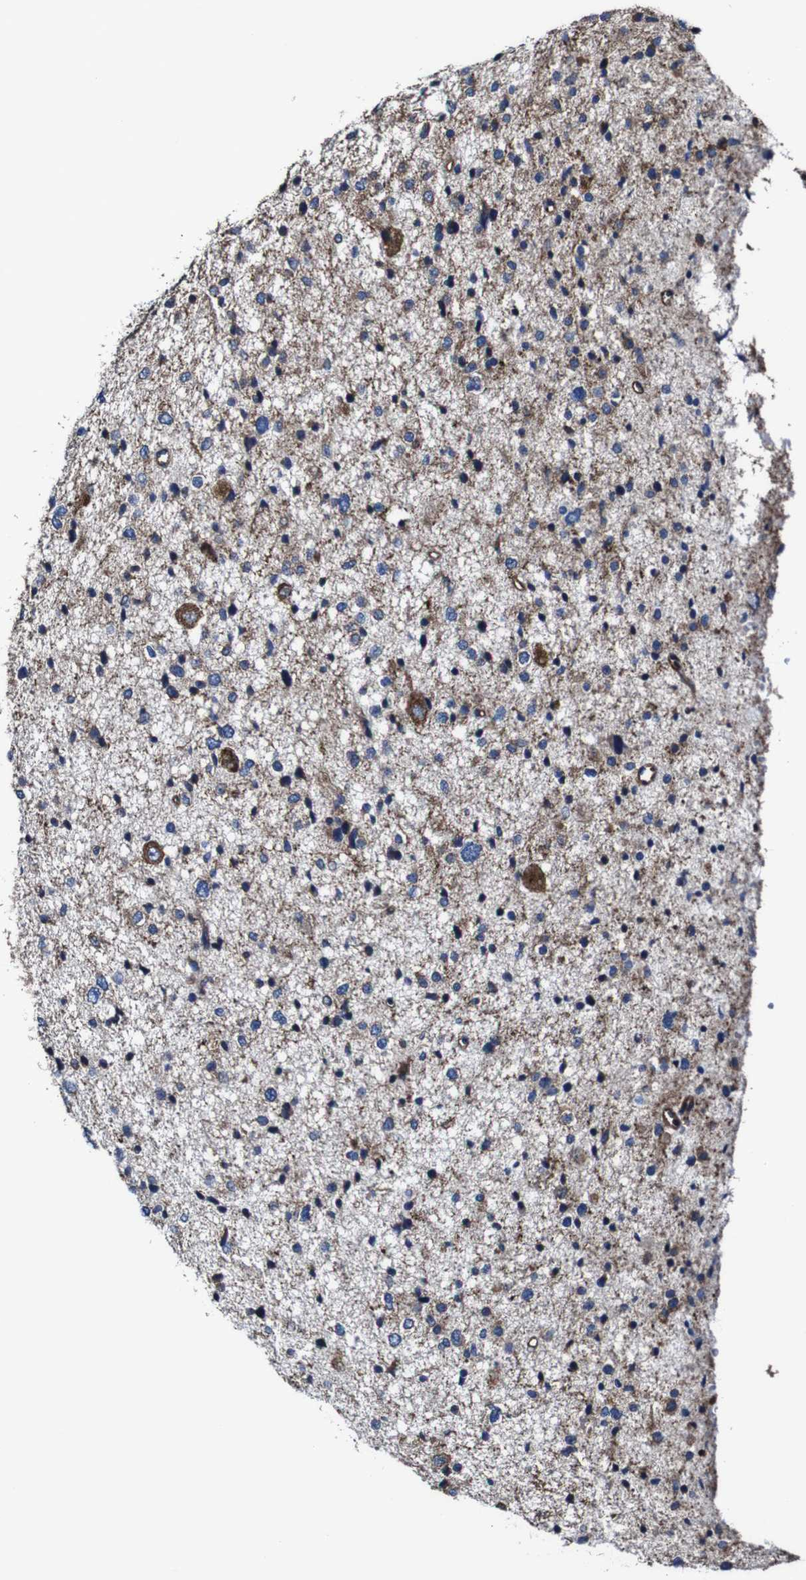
{"staining": {"intensity": "strong", "quantity": "<25%", "location": "cytoplasmic/membranous"}, "tissue": "glioma", "cell_type": "Tumor cells", "image_type": "cancer", "snomed": [{"axis": "morphology", "description": "Glioma, malignant, Low grade"}, {"axis": "topography", "description": "Brain"}], "caption": "Immunohistochemical staining of malignant glioma (low-grade) reveals medium levels of strong cytoplasmic/membranous expression in about <25% of tumor cells.", "gene": "CSF1R", "patient": {"sex": "female", "age": 37}}